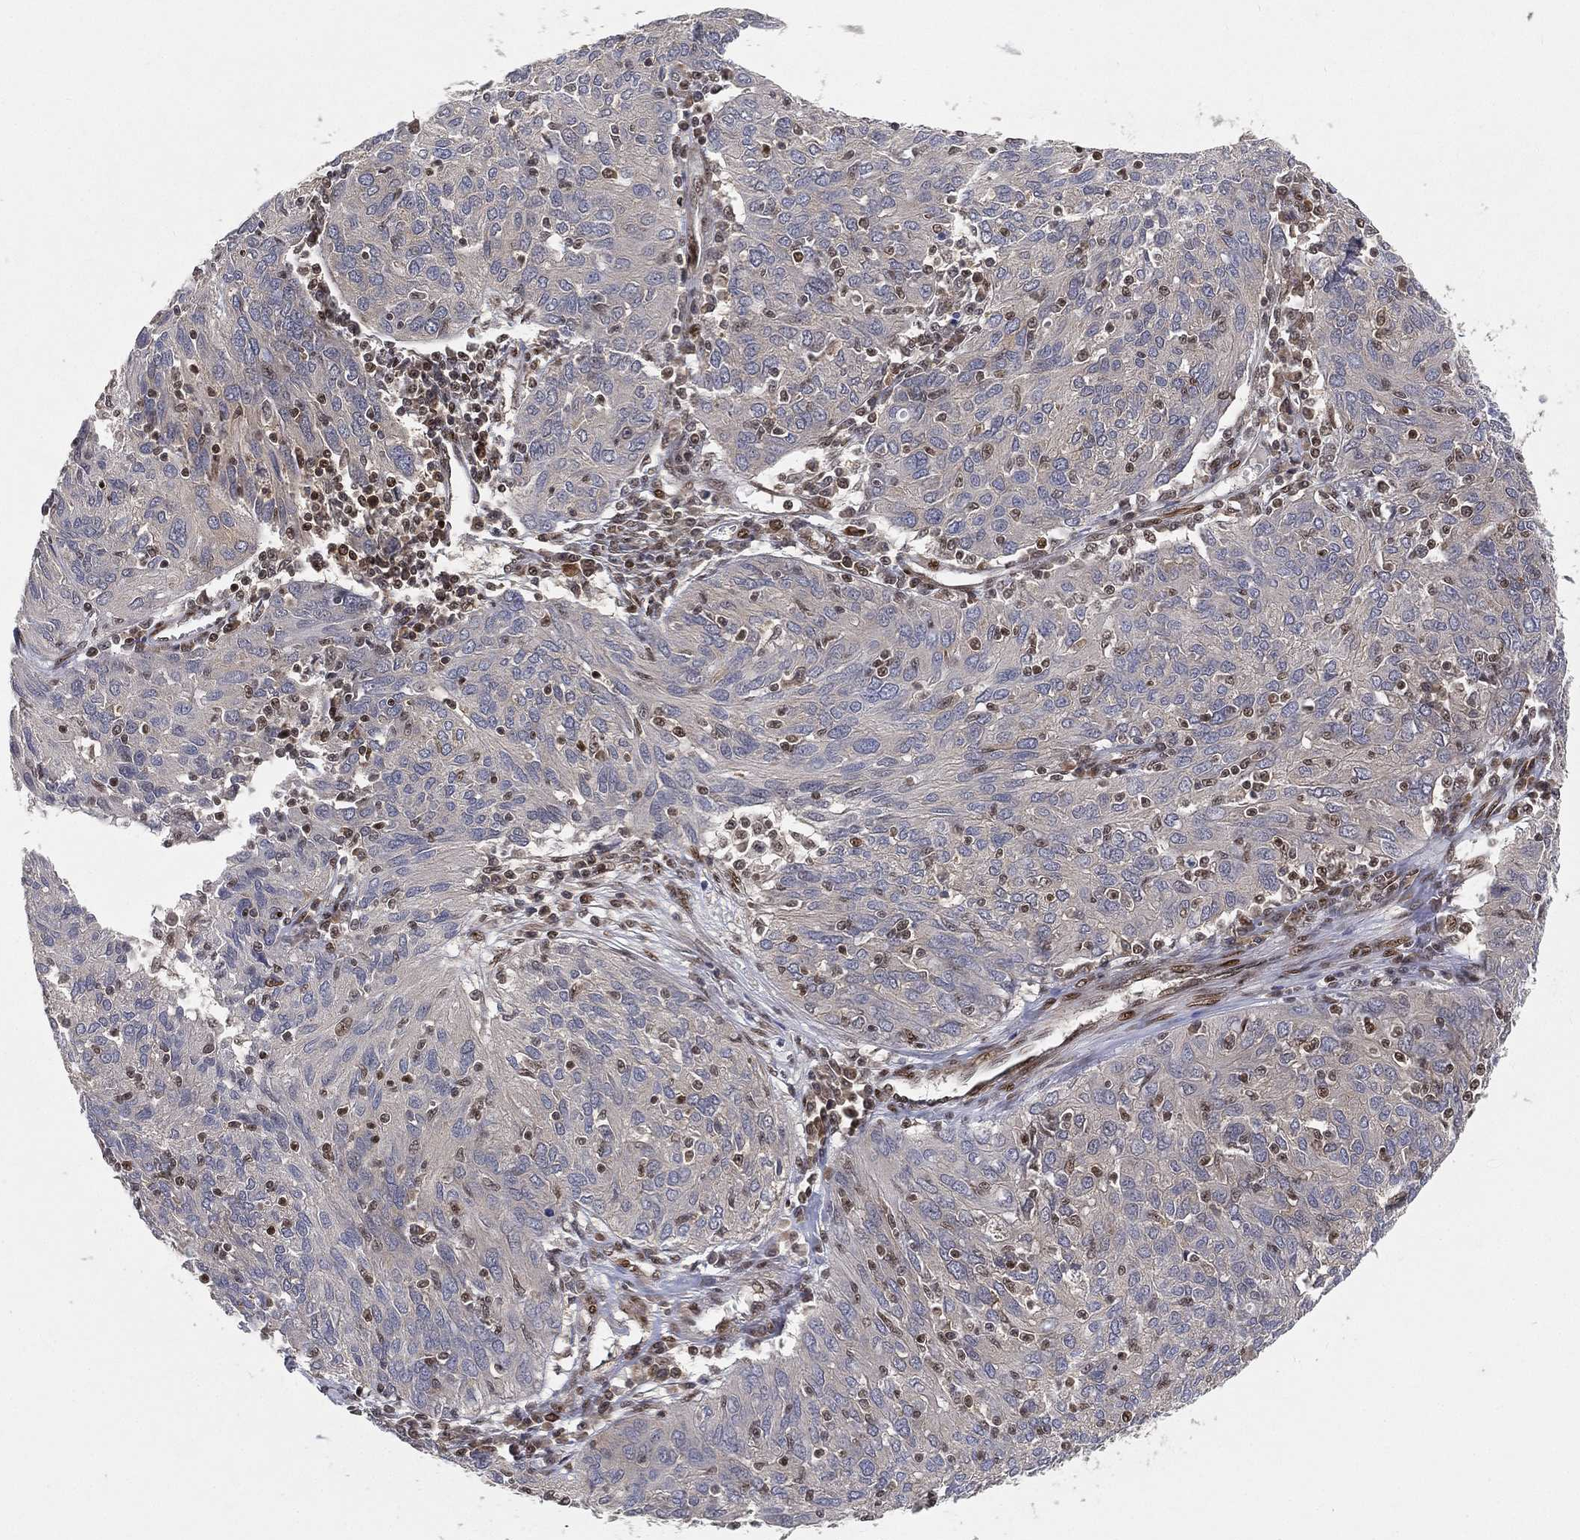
{"staining": {"intensity": "negative", "quantity": "none", "location": "none"}, "tissue": "ovarian cancer", "cell_type": "Tumor cells", "image_type": "cancer", "snomed": [{"axis": "morphology", "description": "Carcinoma, endometroid"}, {"axis": "topography", "description": "Ovary"}], "caption": "DAB immunohistochemical staining of human ovarian cancer (endometroid carcinoma) displays no significant positivity in tumor cells.", "gene": "CRTC3", "patient": {"sex": "female", "age": 50}}